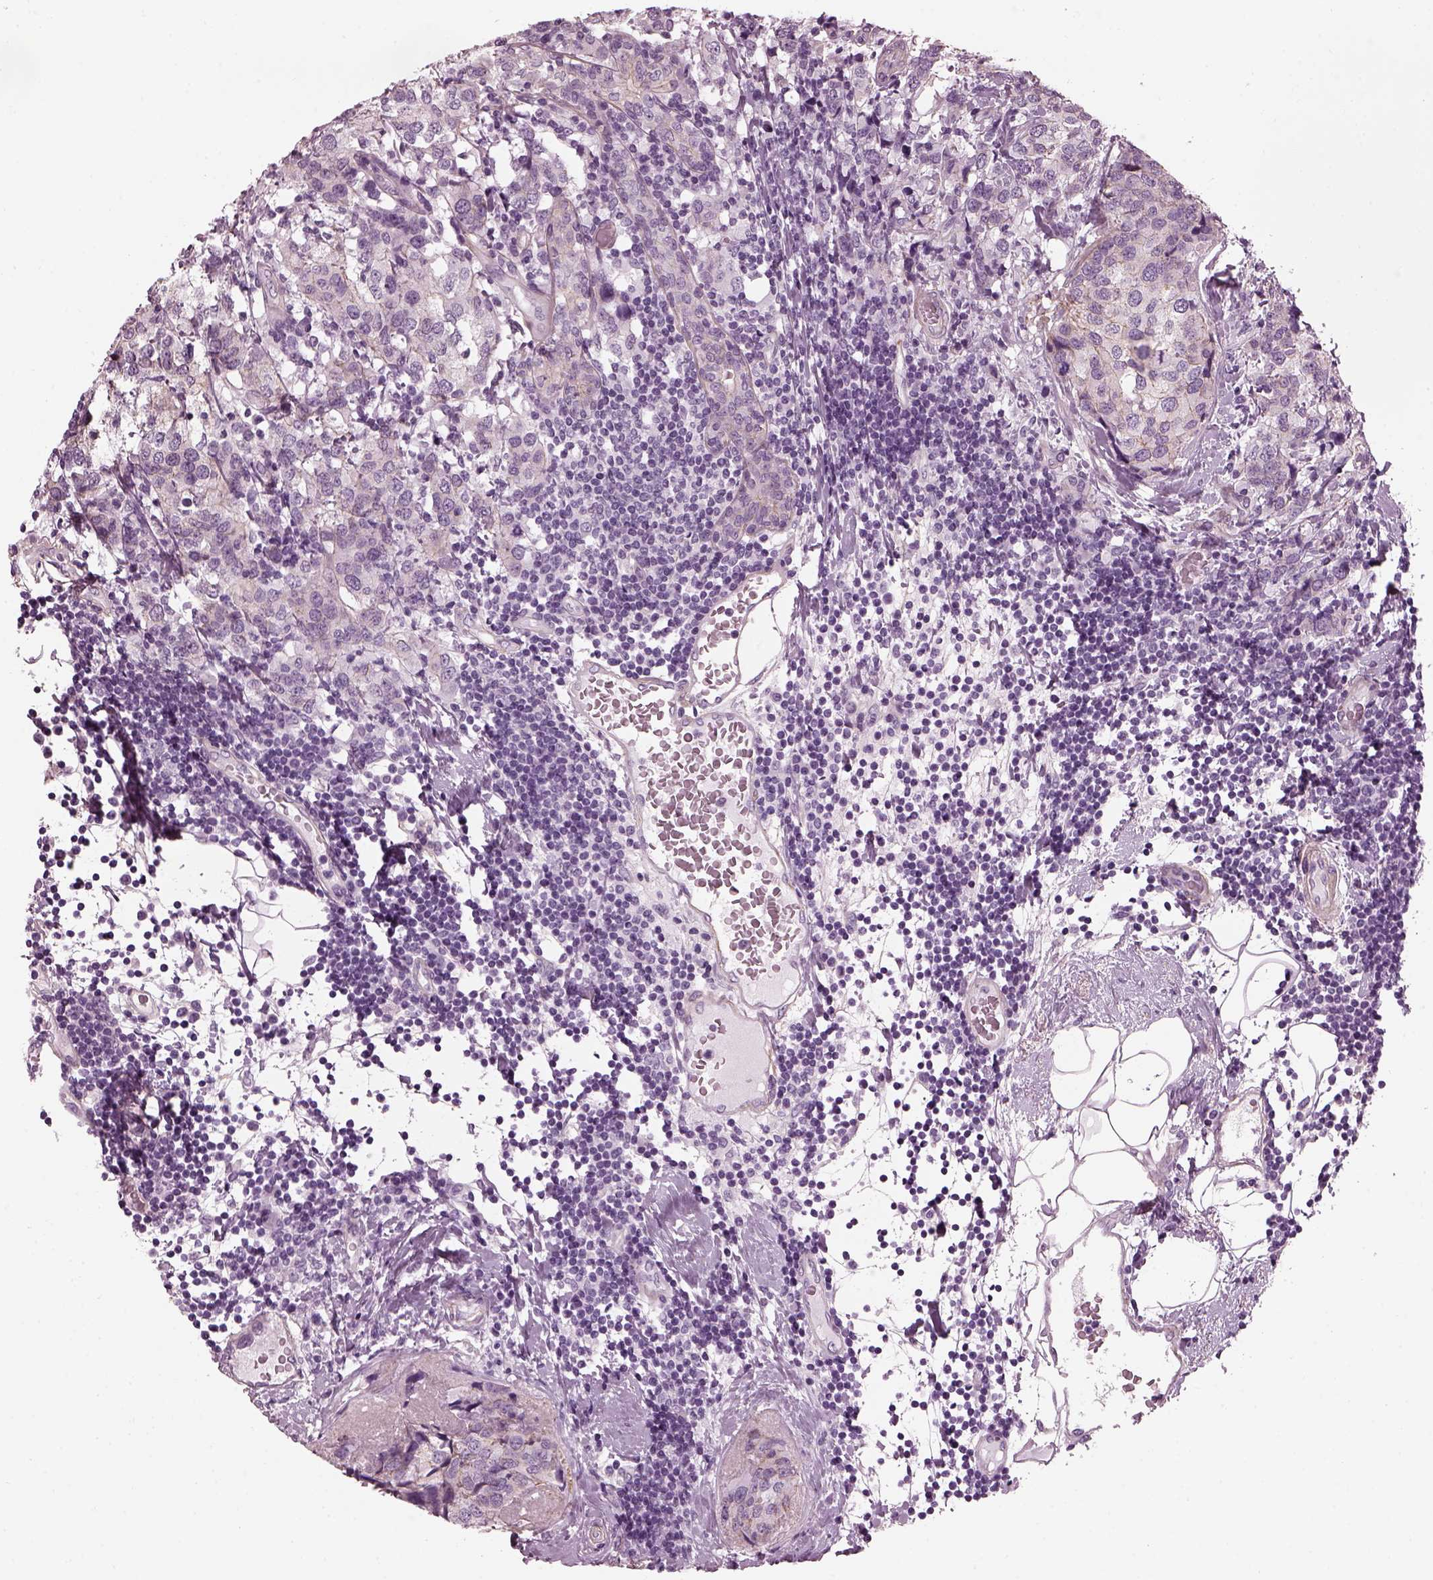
{"staining": {"intensity": "negative", "quantity": "none", "location": "none"}, "tissue": "breast cancer", "cell_type": "Tumor cells", "image_type": "cancer", "snomed": [{"axis": "morphology", "description": "Lobular carcinoma"}, {"axis": "topography", "description": "Breast"}], "caption": "IHC of human lobular carcinoma (breast) reveals no staining in tumor cells. Nuclei are stained in blue.", "gene": "BFSP1", "patient": {"sex": "female", "age": 59}}